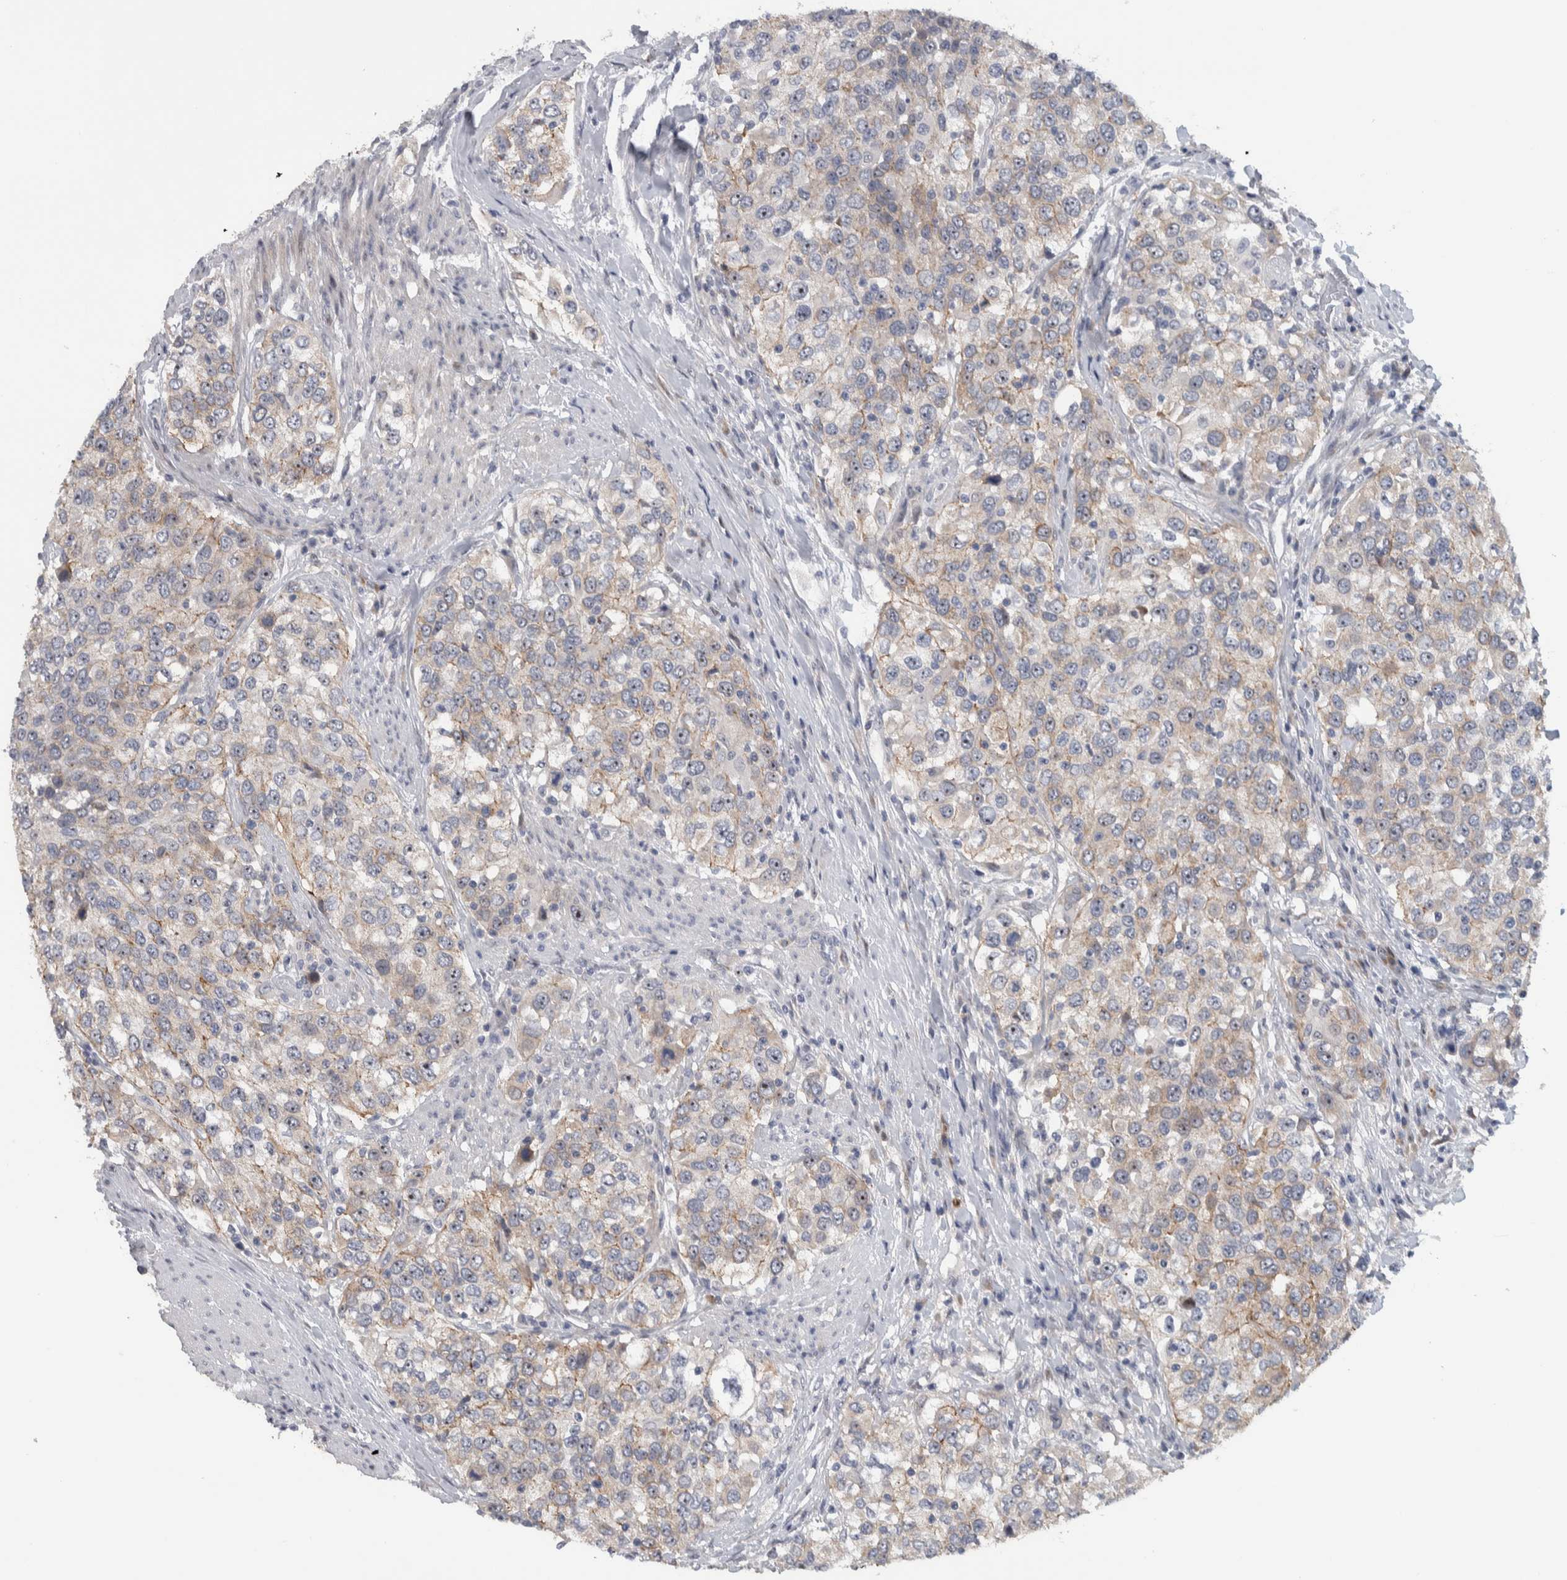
{"staining": {"intensity": "weak", "quantity": "25%-75%", "location": "cytoplasmic/membranous"}, "tissue": "urothelial cancer", "cell_type": "Tumor cells", "image_type": "cancer", "snomed": [{"axis": "morphology", "description": "Urothelial carcinoma, High grade"}, {"axis": "topography", "description": "Urinary bladder"}], "caption": "This is an image of immunohistochemistry (IHC) staining of urothelial carcinoma (high-grade), which shows weak expression in the cytoplasmic/membranous of tumor cells.", "gene": "PRRG4", "patient": {"sex": "female", "age": 80}}